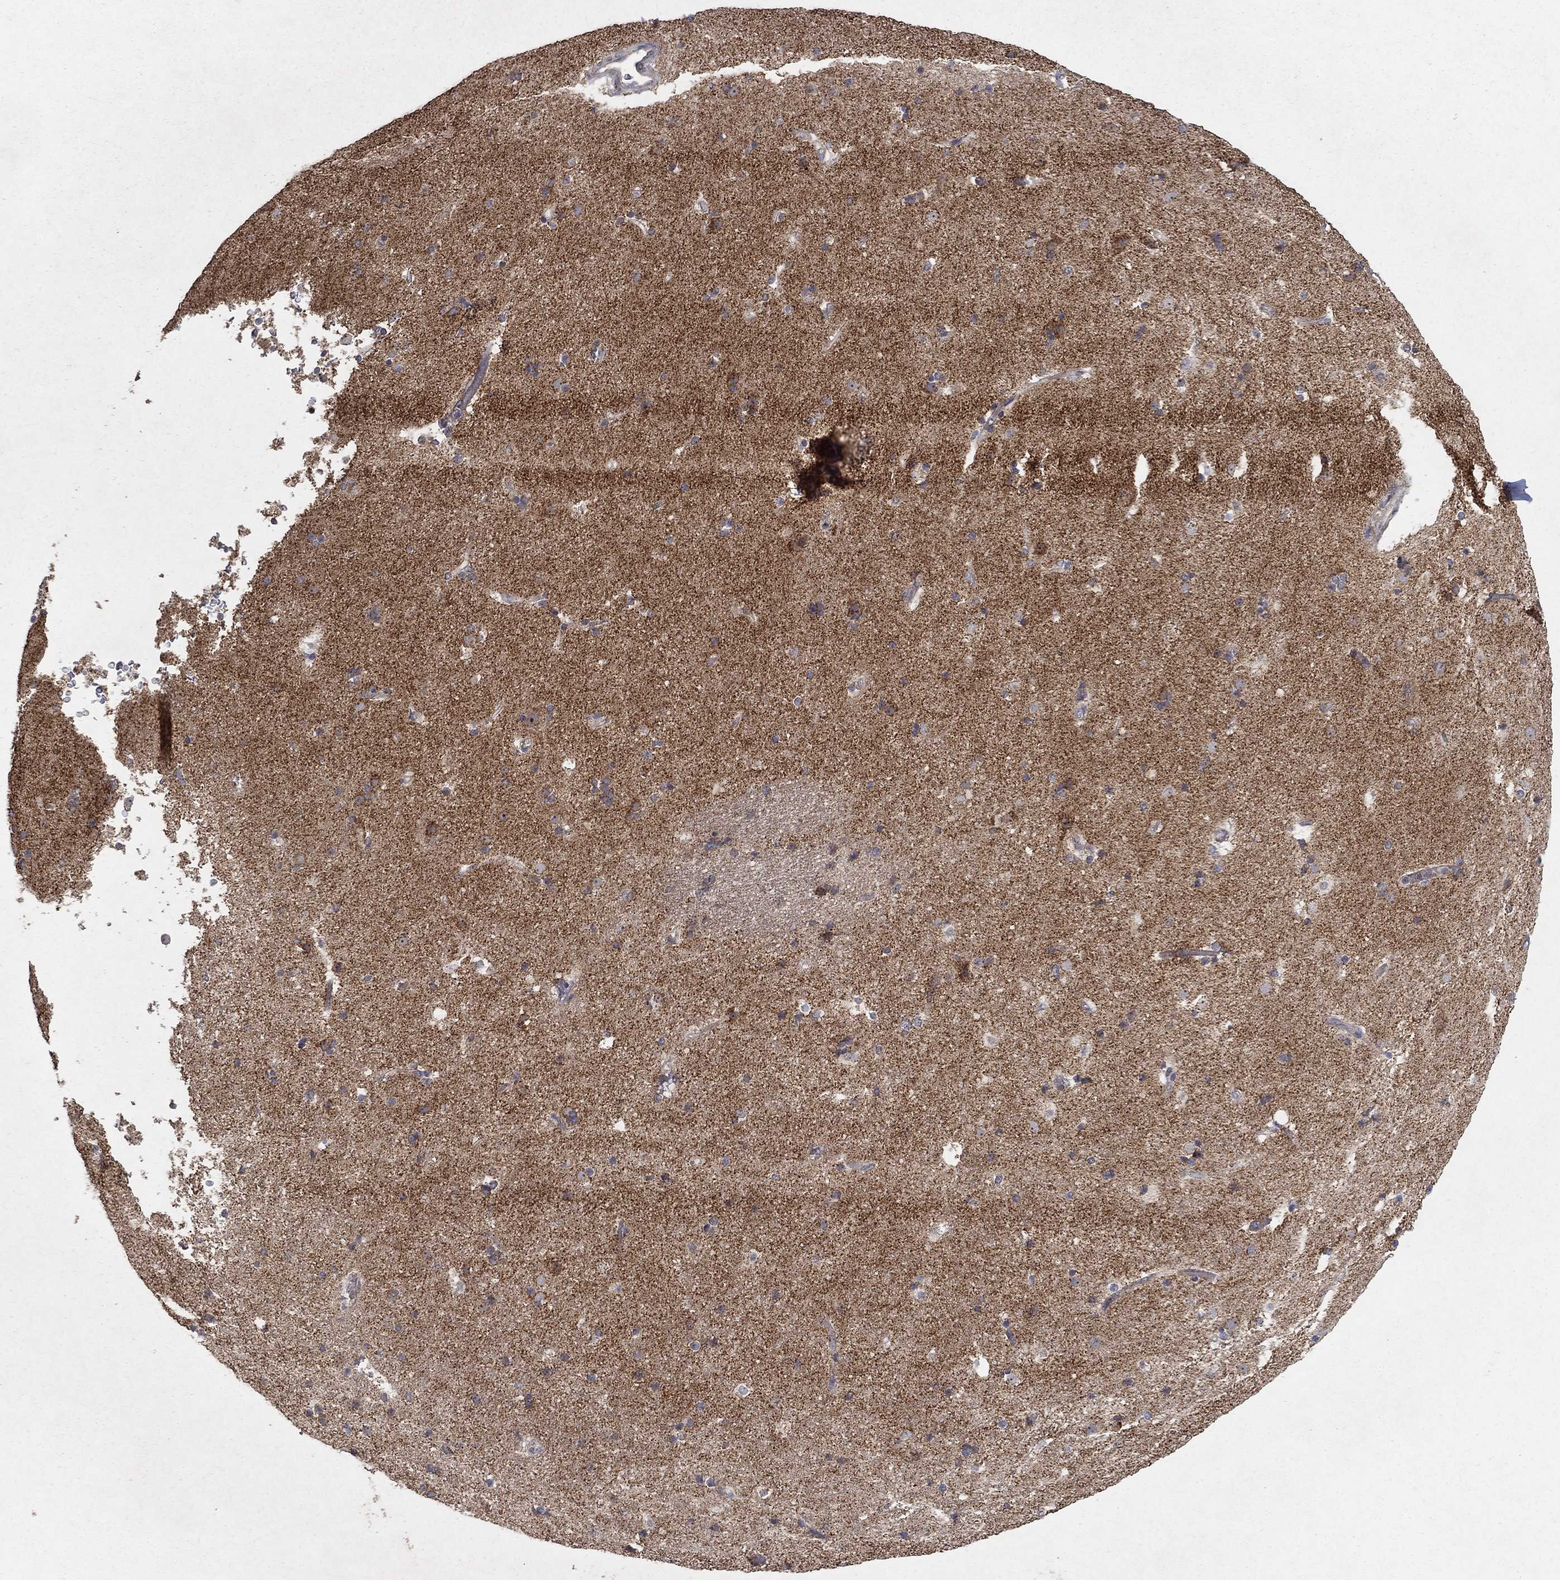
{"staining": {"intensity": "moderate", "quantity": "25%-75%", "location": "cytoplasmic/membranous"}, "tissue": "caudate", "cell_type": "Glial cells", "image_type": "normal", "snomed": [{"axis": "morphology", "description": "Normal tissue, NOS"}, {"axis": "topography", "description": "Lateral ventricle wall"}], "caption": "Caudate stained for a protein demonstrates moderate cytoplasmic/membranous positivity in glial cells. The staining is performed using DAB brown chromogen to label protein expression. The nuclei are counter-stained blue using hematoxylin.", "gene": "GPSM1", "patient": {"sex": "female", "age": 71}}